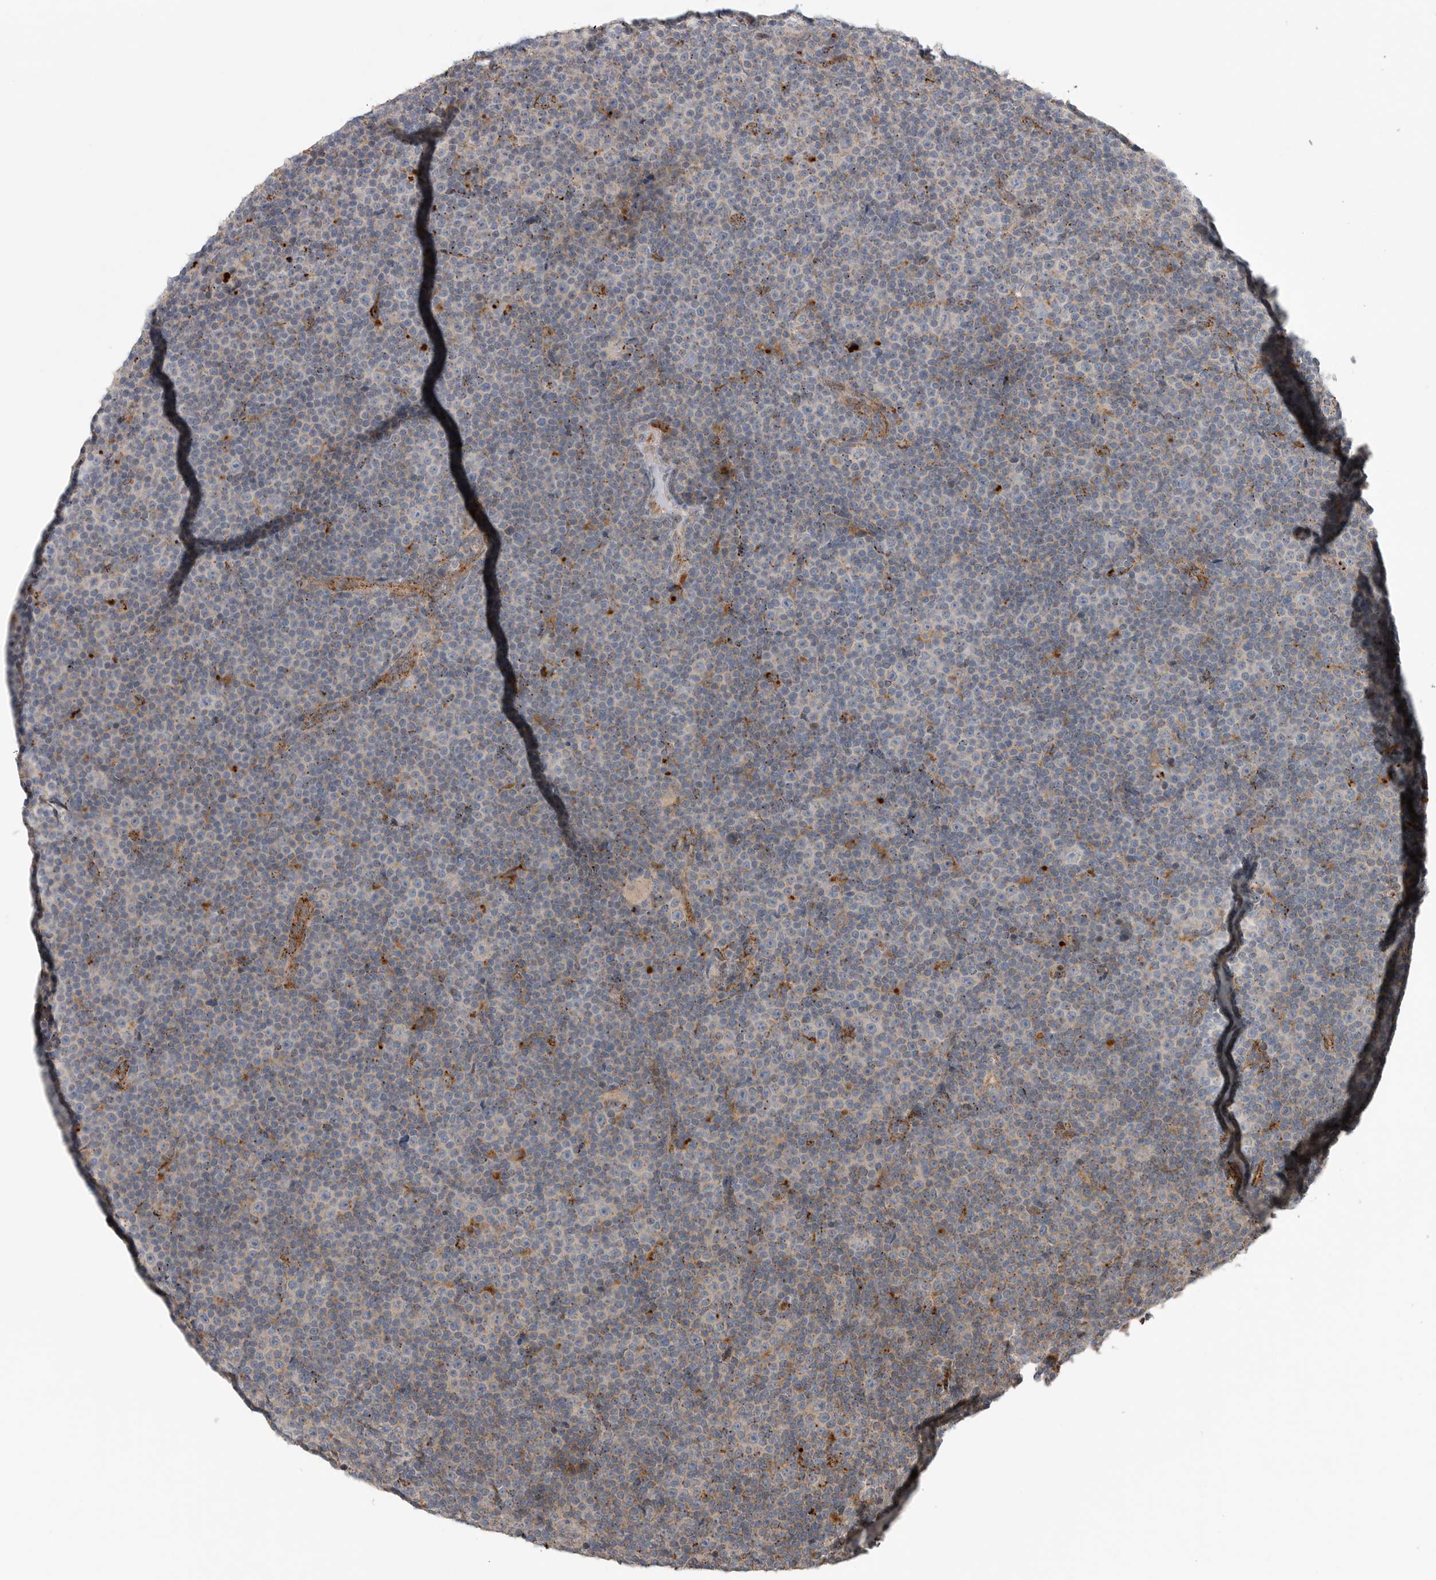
{"staining": {"intensity": "negative", "quantity": "none", "location": "none"}, "tissue": "lymphoma", "cell_type": "Tumor cells", "image_type": "cancer", "snomed": [{"axis": "morphology", "description": "Malignant lymphoma, non-Hodgkin's type, Low grade"}, {"axis": "topography", "description": "Lymph node"}], "caption": "IHC of lymphoma displays no staining in tumor cells. (Stains: DAB (3,3'-diaminobenzidine) immunohistochemistry with hematoxylin counter stain, Microscopy: brightfield microscopy at high magnification).", "gene": "GALNS", "patient": {"sex": "female", "age": 67}}